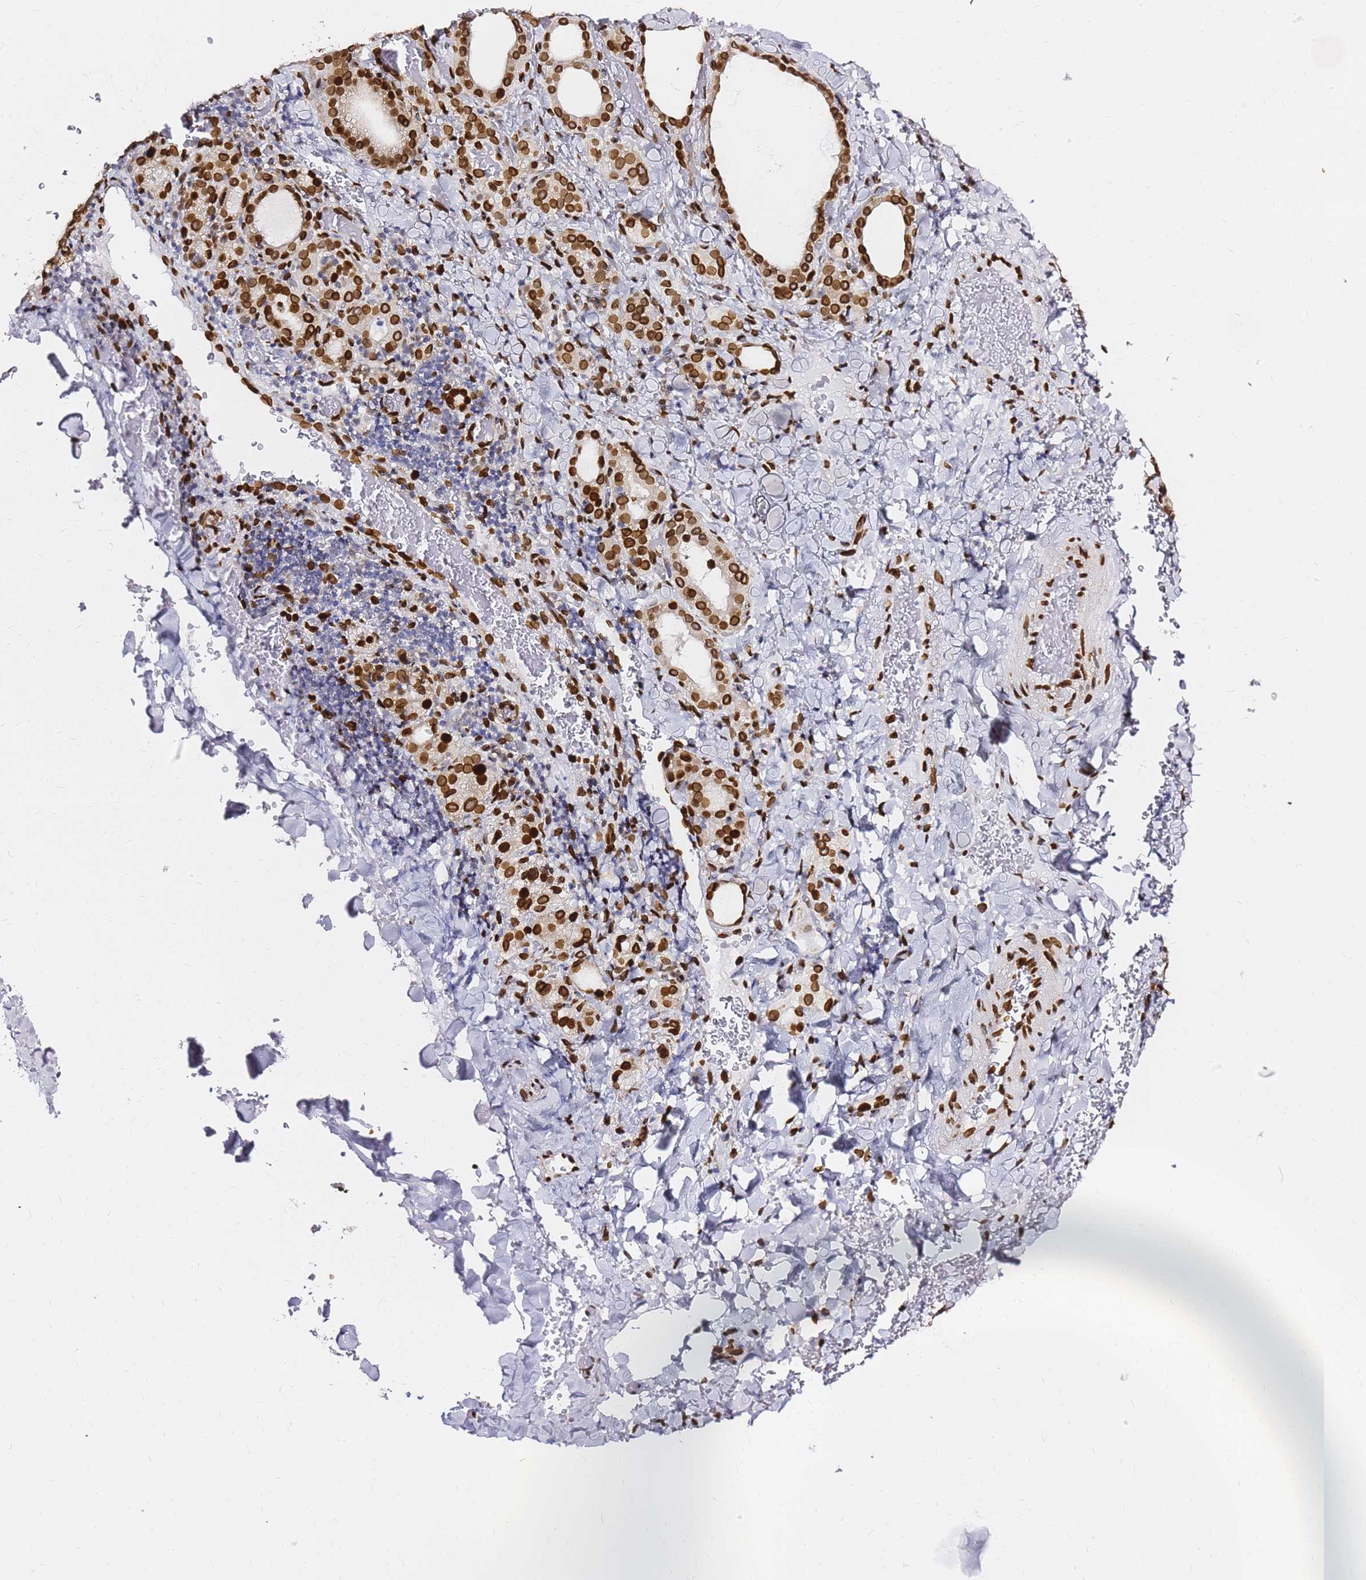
{"staining": {"intensity": "strong", "quantity": ">75%", "location": "cytoplasmic/membranous,nuclear"}, "tissue": "thyroid gland", "cell_type": "Glandular cells", "image_type": "normal", "snomed": [{"axis": "morphology", "description": "Normal tissue, NOS"}, {"axis": "topography", "description": "Thyroid gland"}], "caption": "Protein expression analysis of unremarkable human thyroid gland reveals strong cytoplasmic/membranous,nuclear expression in about >75% of glandular cells. Immunohistochemistry (ihc) stains the protein in brown and the nuclei are stained blue.", "gene": "C6orf141", "patient": {"sex": "female", "age": 39}}